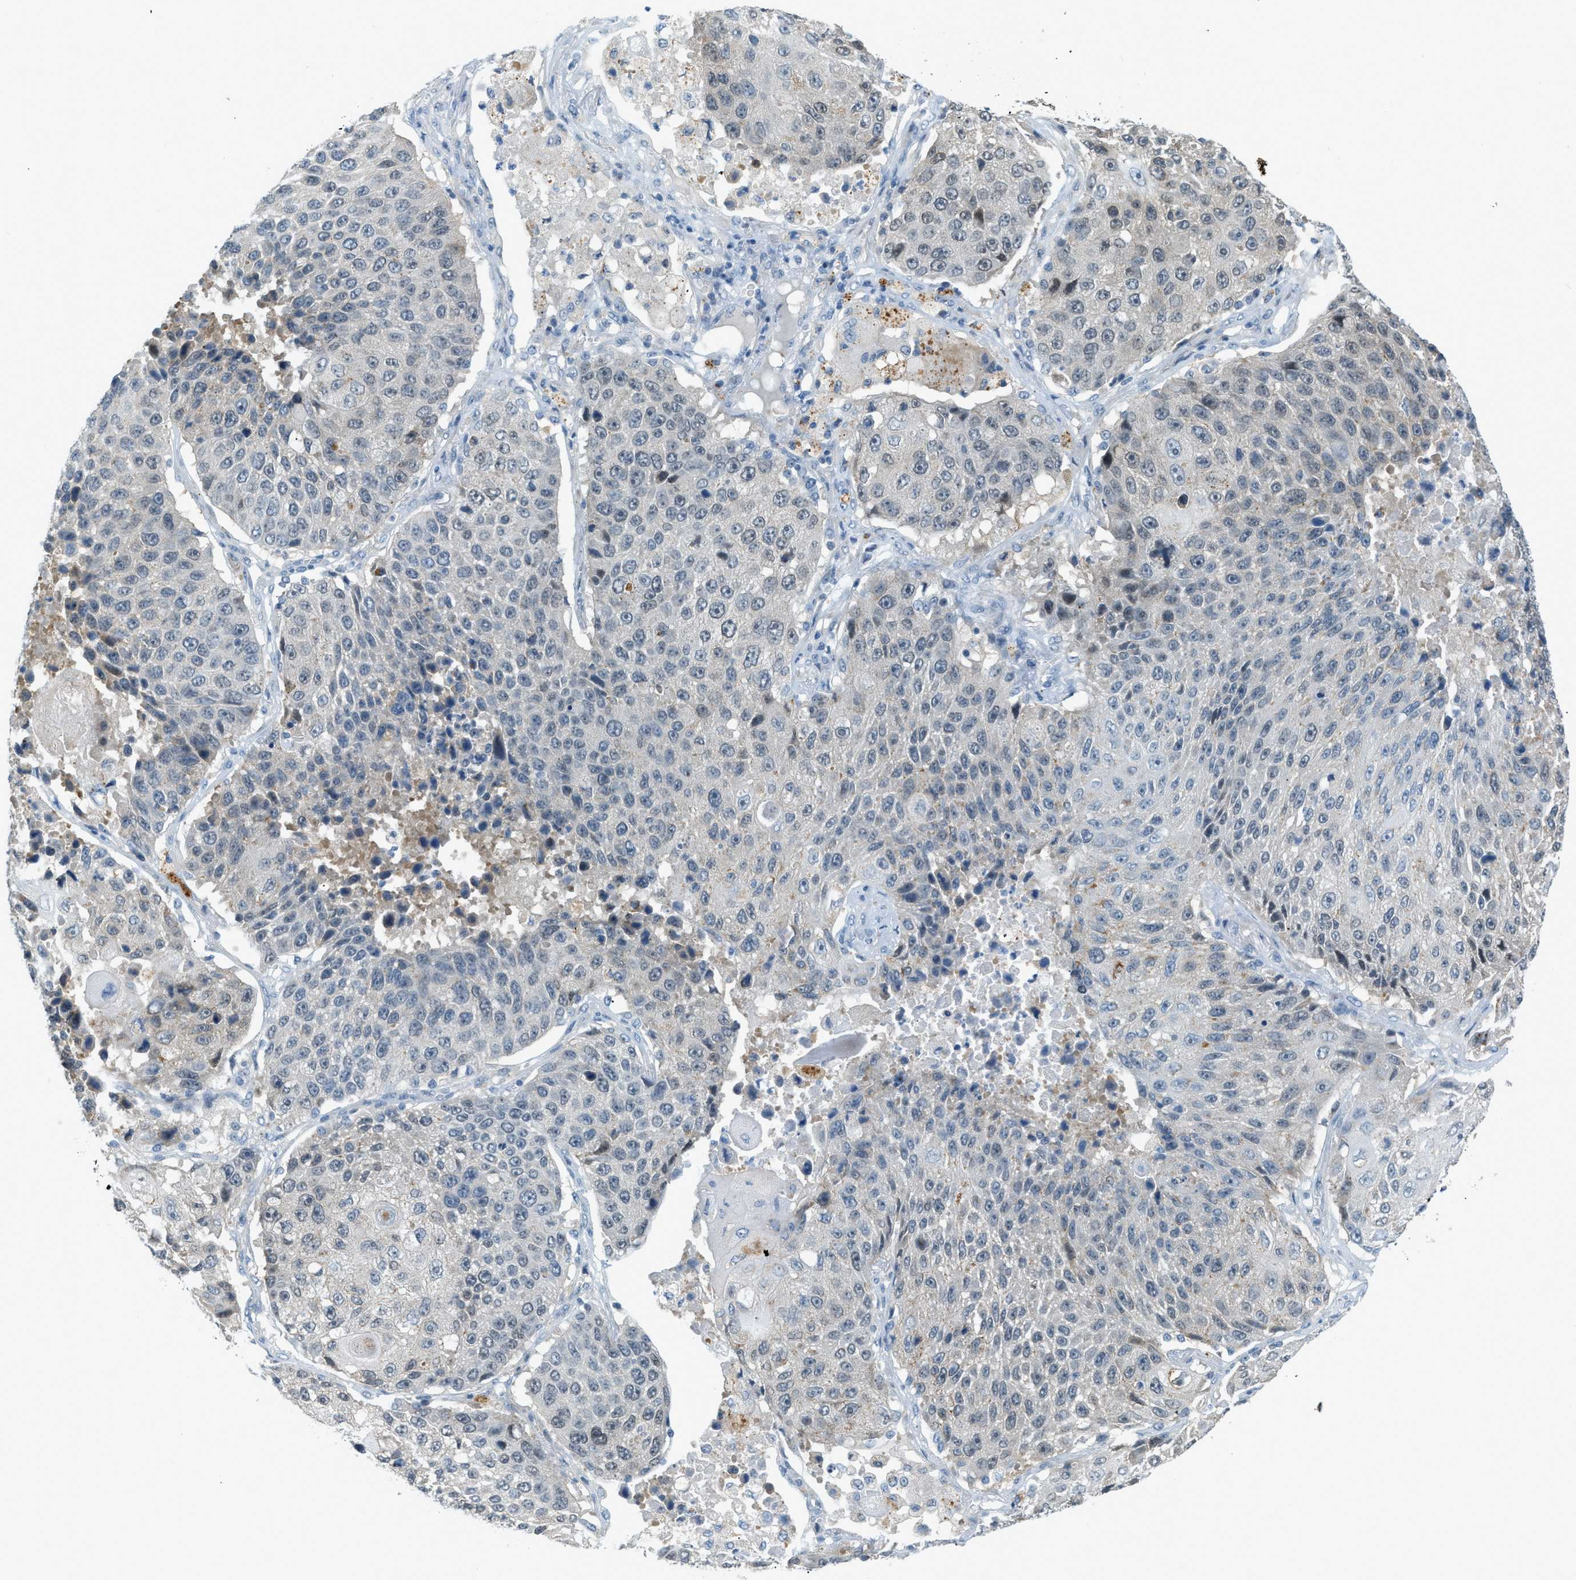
{"staining": {"intensity": "negative", "quantity": "none", "location": "none"}, "tissue": "lung cancer", "cell_type": "Tumor cells", "image_type": "cancer", "snomed": [{"axis": "morphology", "description": "Squamous cell carcinoma, NOS"}, {"axis": "topography", "description": "Lung"}], "caption": "This is an immunohistochemistry (IHC) histopathology image of lung cancer. There is no positivity in tumor cells.", "gene": "NME8", "patient": {"sex": "male", "age": 61}}